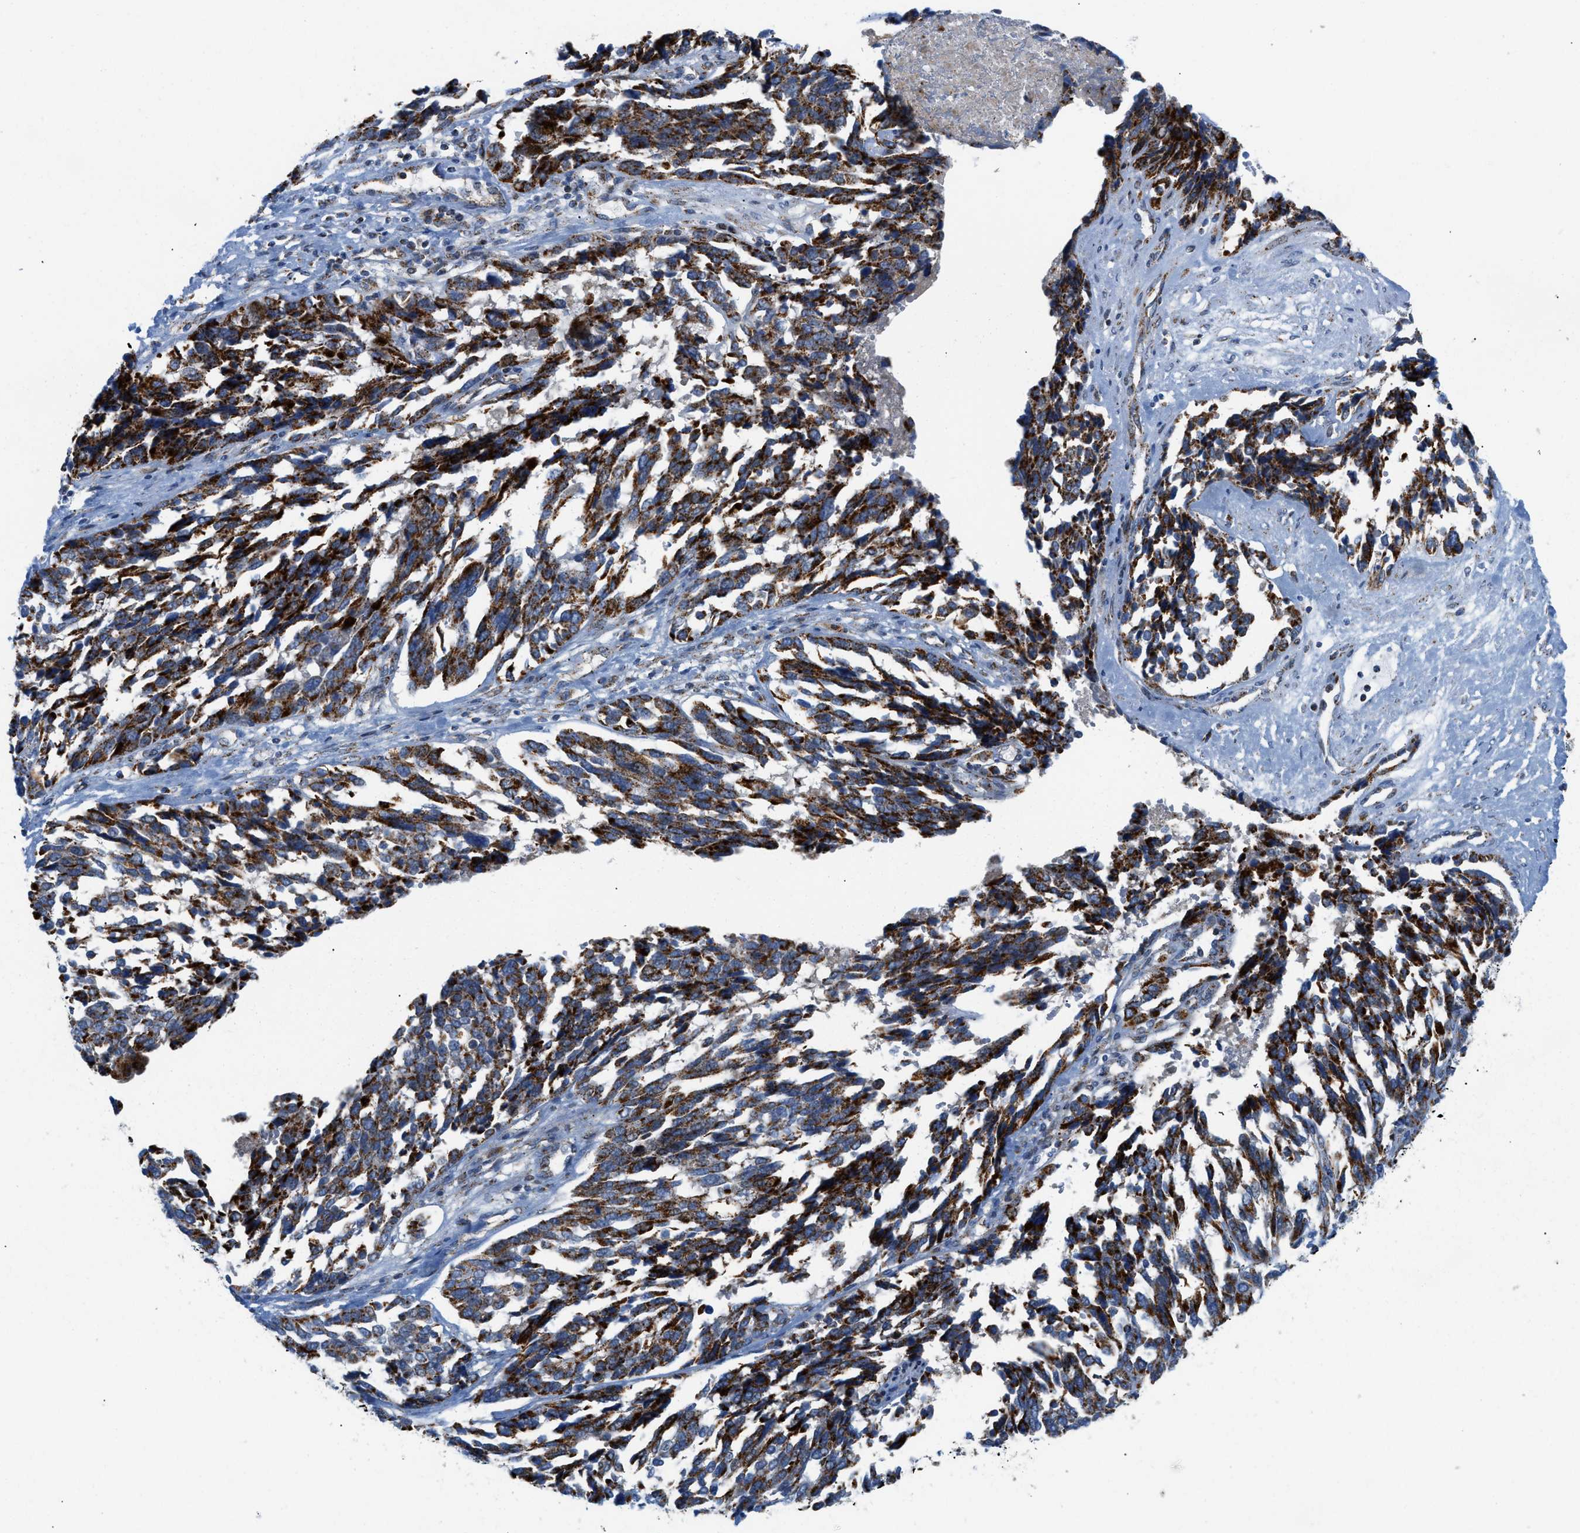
{"staining": {"intensity": "strong", "quantity": ">75%", "location": "cytoplasmic/membranous"}, "tissue": "ovarian cancer", "cell_type": "Tumor cells", "image_type": "cancer", "snomed": [{"axis": "morphology", "description": "Cystadenocarcinoma, serous, NOS"}, {"axis": "topography", "description": "Ovary"}], "caption": "Immunohistochemistry (IHC) histopathology image of serous cystadenocarcinoma (ovarian) stained for a protein (brown), which exhibits high levels of strong cytoplasmic/membranous expression in approximately >75% of tumor cells.", "gene": "RBBP9", "patient": {"sex": "female", "age": 44}}